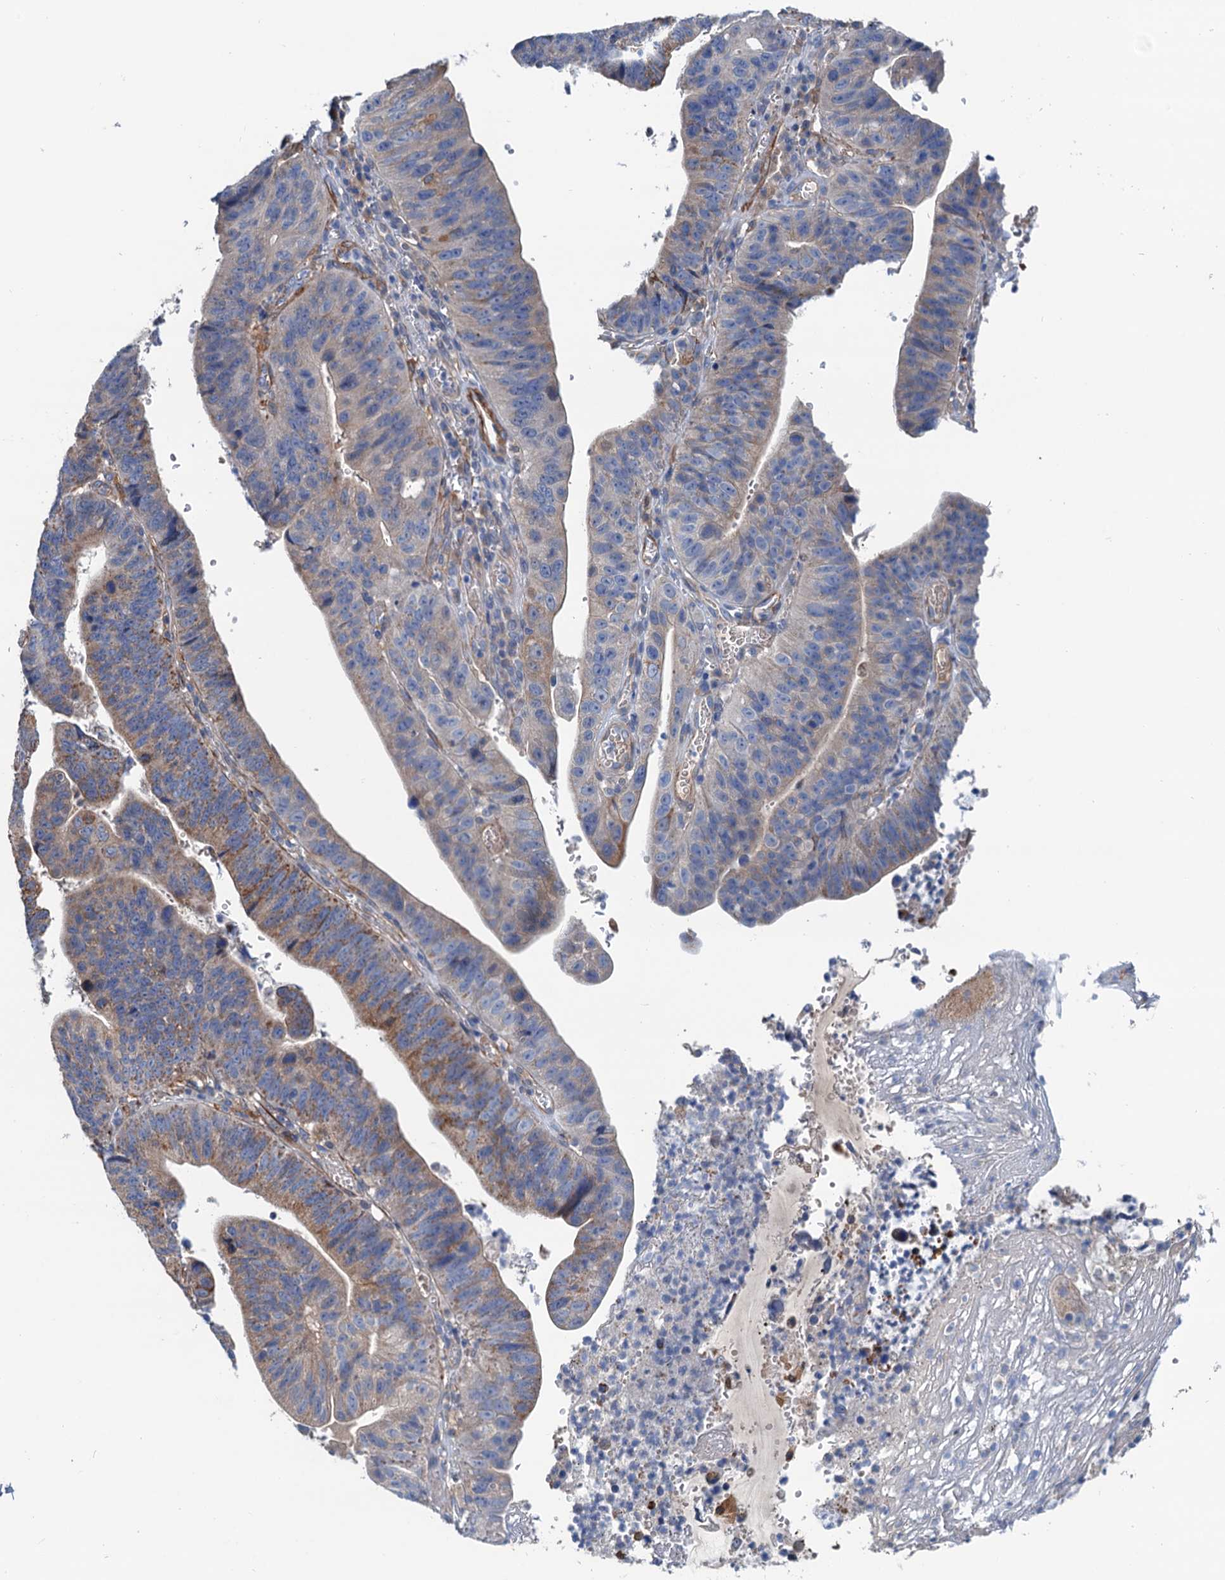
{"staining": {"intensity": "moderate", "quantity": "<25%", "location": "cytoplasmic/membranous"}, "tissue": "stomach cancer", "cell_type": "Tumor cells", "image_type": "cancer", "snomed": [{"axis": "morphology", "description": "Adenocarcinoma, NOS"}, {"axis": "topography", "description": "Stomach"}], "caption": "IHC micrograph of stomach cancer stained for a protein (brown), which shows low levels of moderate cytoplasmic/membranous expression in approximately <25% of tumor cells.", "gene": "CSTPP1", "patient": {"sex": "male", "age": 59}}